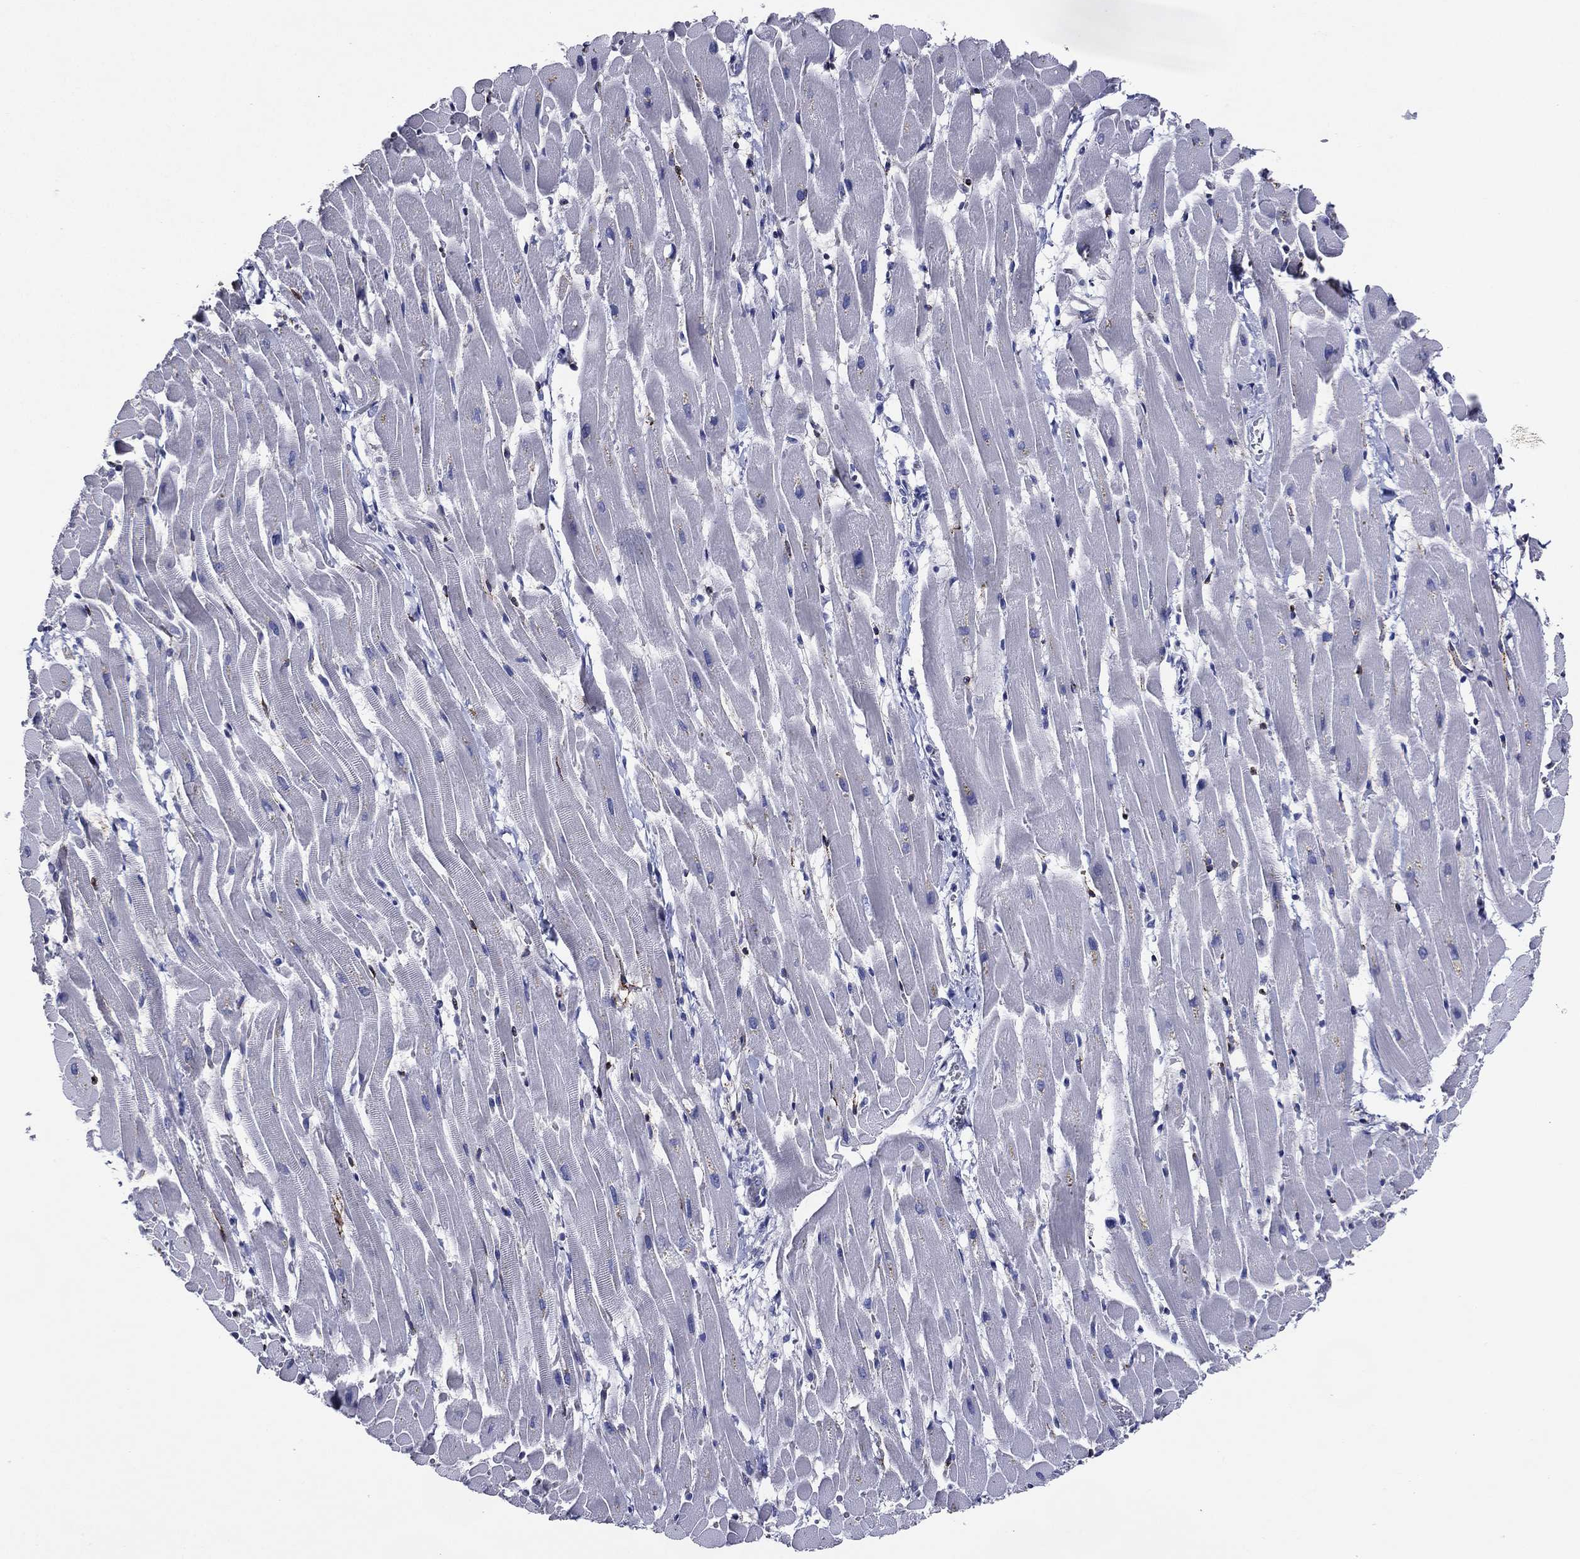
{"staining": {"intensity": "negative", "quantity": "none", "location": "none"}, "tissue": "heart muscle", "cell_type": "Cardiomyocytes", "image_type": "normal", "snomed": [{"axis": "morphology", "description": "Normal tissue, NOS"}, {"axis": "topography", "description": "Heart"}], "caption": "The photomicrograph demonstrates no significant staining in cardiomyocytes of heart muscle.", "gene": "ACE2", "patient": {"sex": "male", "age": 37}}